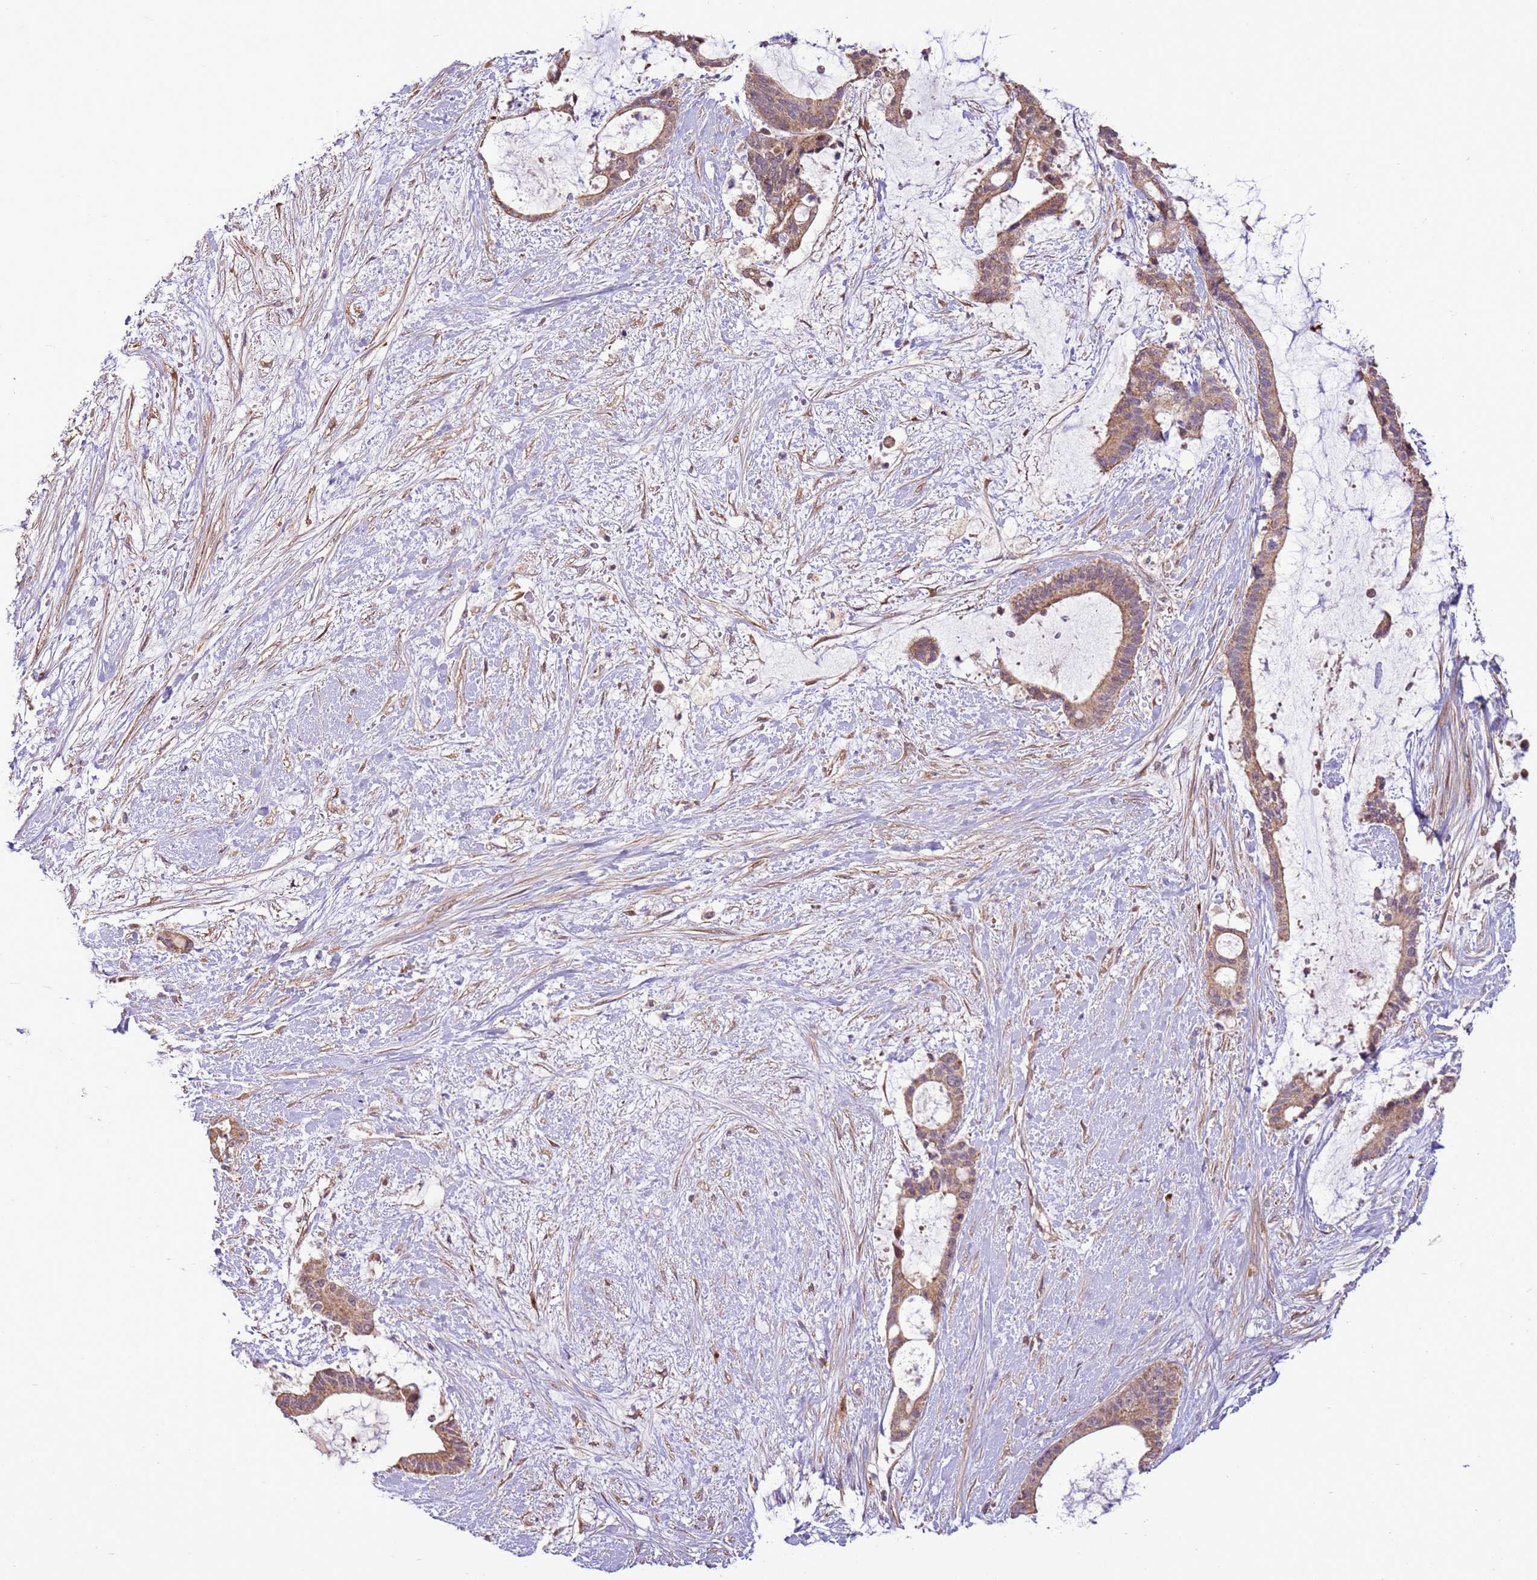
{"staining": {"intensity": "moderate", "quantity": ">75%", "location": "cytoplasmic/membranous"}, "tissue": "liver cancer", "cell_type": "Tumor cells", "image_type": "cancer", "snomed": [{"axis": "morphology", "description": "Normal tissue, NOS"}, {"axis": "morphology", "description": "Cholangiocarcinoma"}, {"axis": "topography", "description": "Liver"}, {"axis": "topography", "description": "Peripheral nerve tissue"}], "caption": "Cholangiocarcinoma (liver) stained with a protein marker displays moderate staining in tumor cells.", "gene": "SCARA3", "patient": {"sex": "female", "age": 73}}